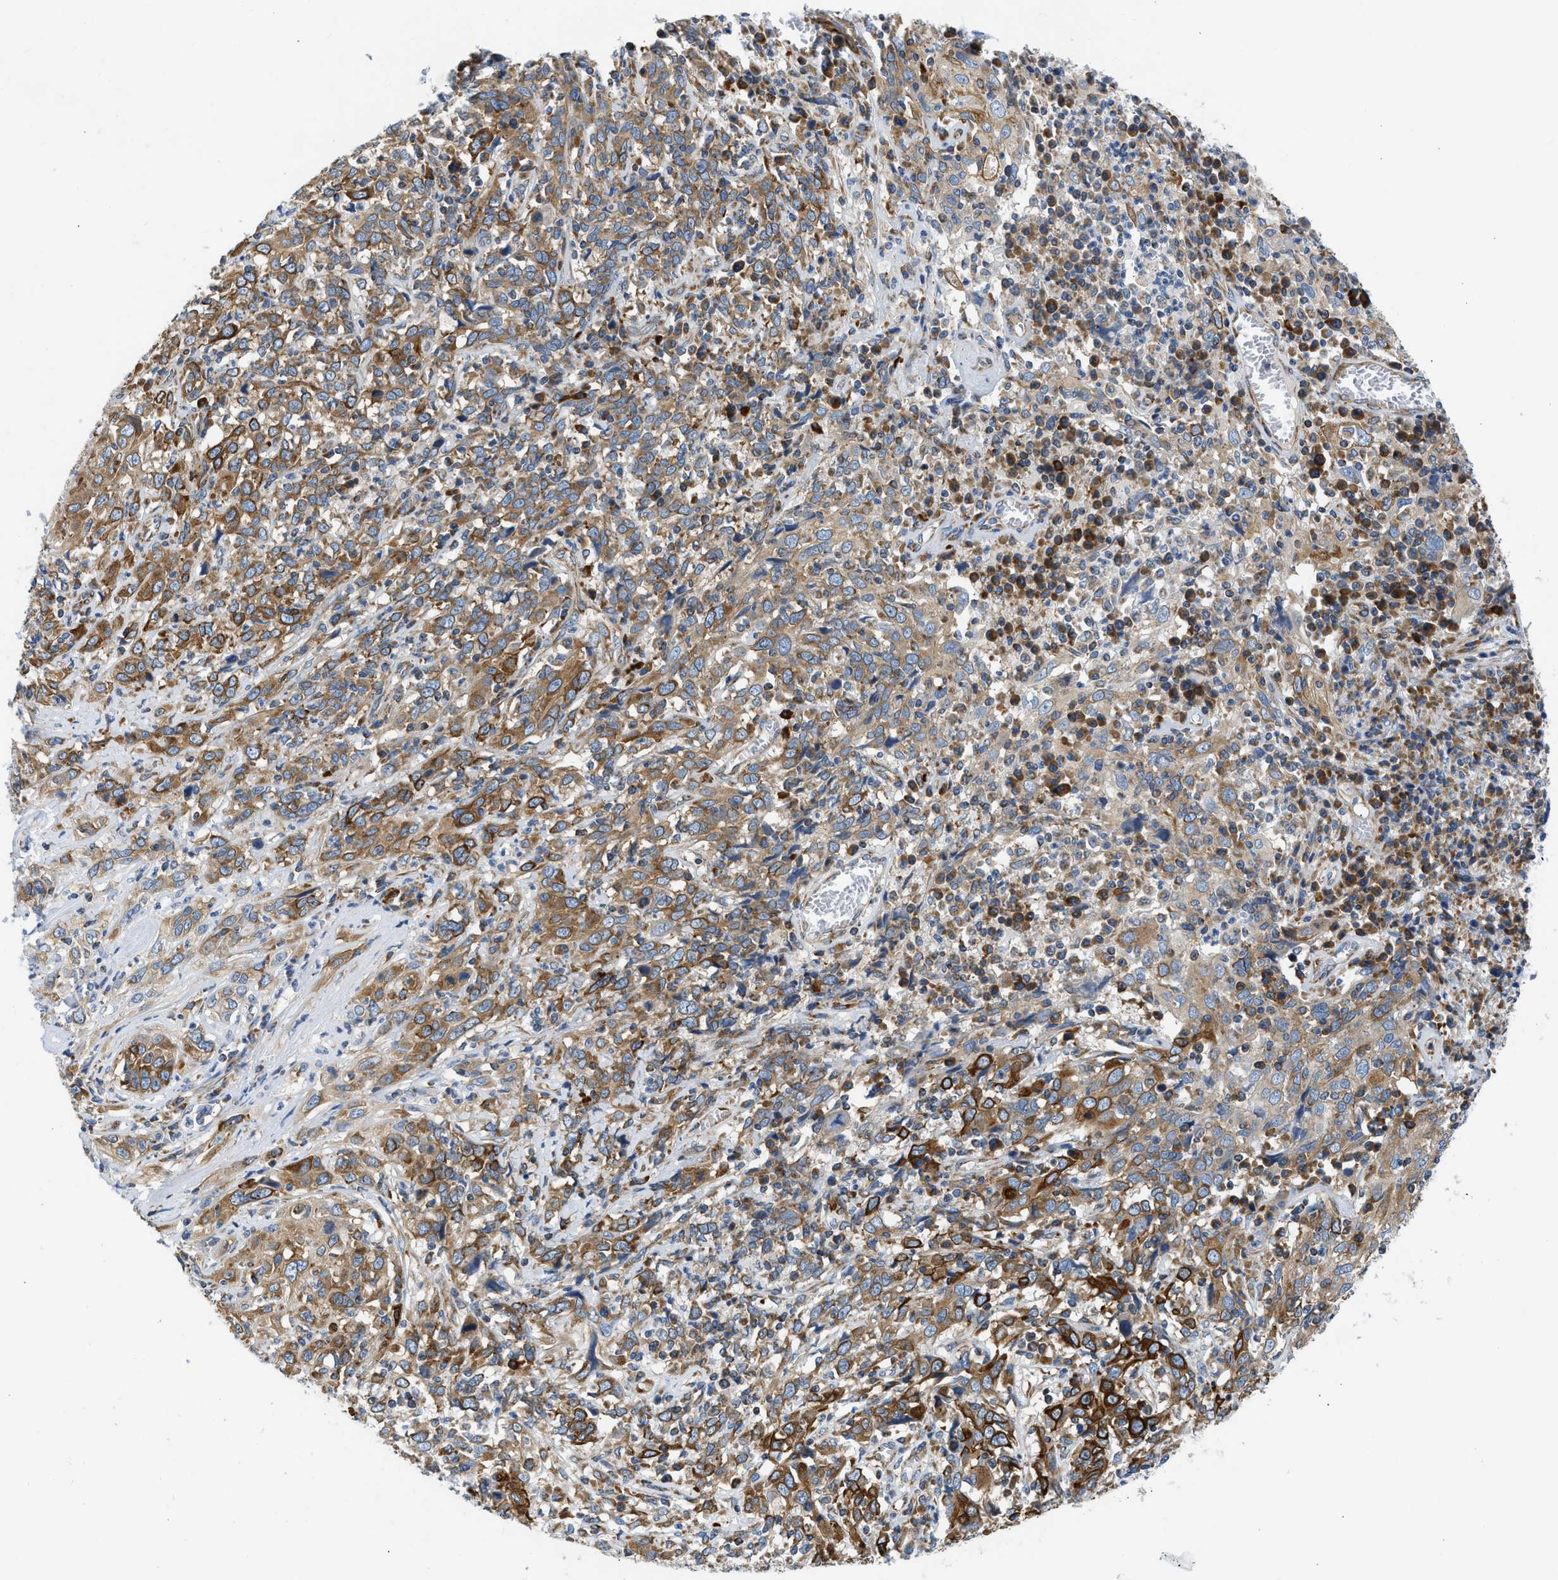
{"staining": {"intensity": "moderate", "quantity": ">75%", "location": "cytoplasmic/membranous"}, "tissue": "cervical cancer", "cell_type": "Tumor cells", "image_type": "cancer", "snomed": [{"axis": "morphology", "description": "Squamous cell carcinoma, NOS"}, {"axis": "topography", "description": "Cervix"}], "caption": "Human squamous cell carcinoma (cervical) stained for a protein (brown) reveals moderate cytoplasmic/membranous positive expression in about >75% of tumor cells.", "gene": "CAMKK2", "patient": {"sex": "female", "age": 46}}